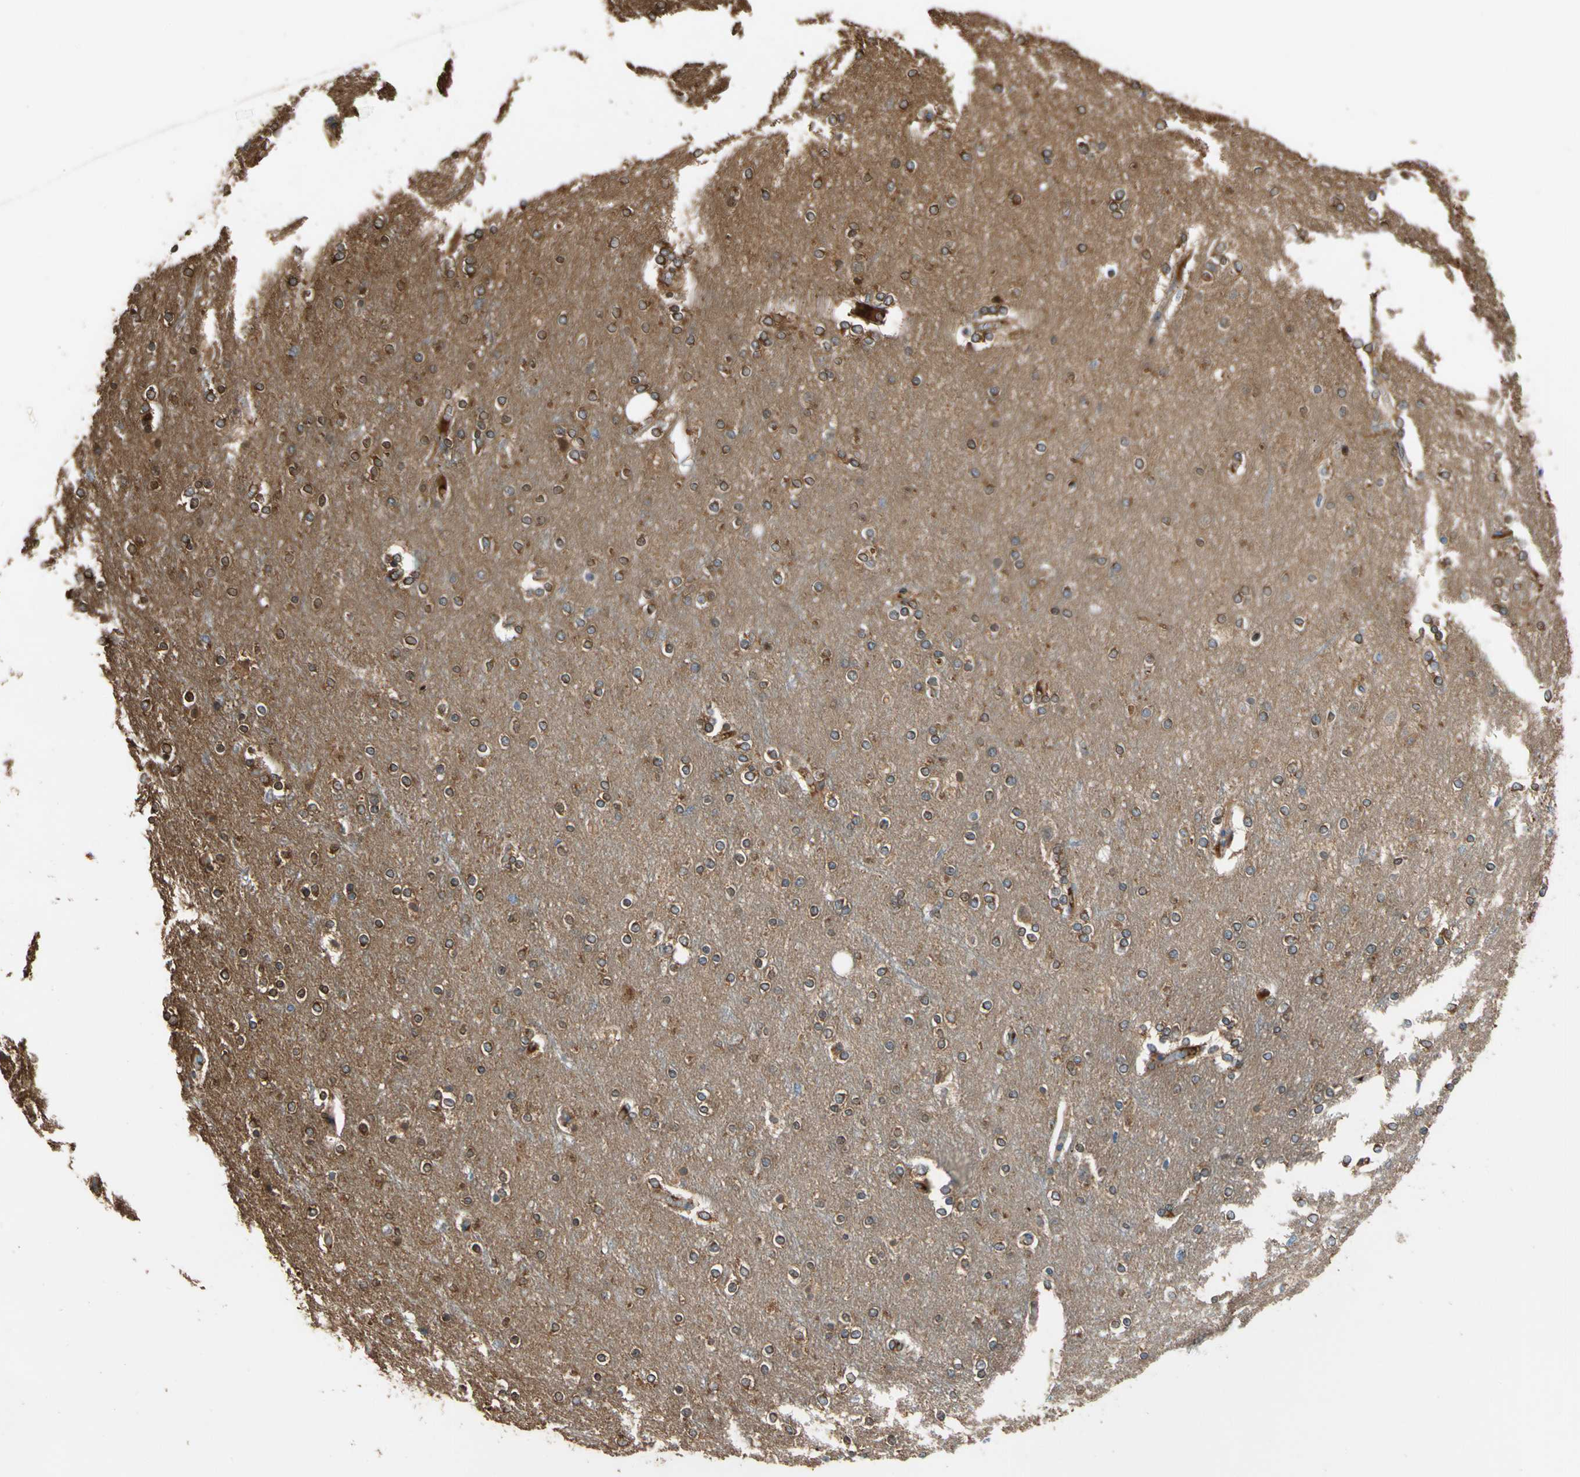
{"staining": {"intensity": "moderate", "quantity": "25%-75%", "location": "cytoplasmic/membranous"}, "tissue": "cerebral cortex", "cell_type": "Endothelial cells", "image_type": "normal", "snomed": [{"axis": "morphology", "description": "Normal tissue, NOS"}, {"axis": "topography", "description": "Cerebral cortex"}], "caption": "DAB (3,3'-diaminobenzidine) immunohistochemical staining of benign human cerebral cortex displays moderate cytoplasmic/membranous protein expression in about 25%-75% of endothelial cells. (Brightfield microscopy of DAB IHC at high magnification).", "gene": "ENTREP3", "patient": {"sex": "female", "age": 54}}